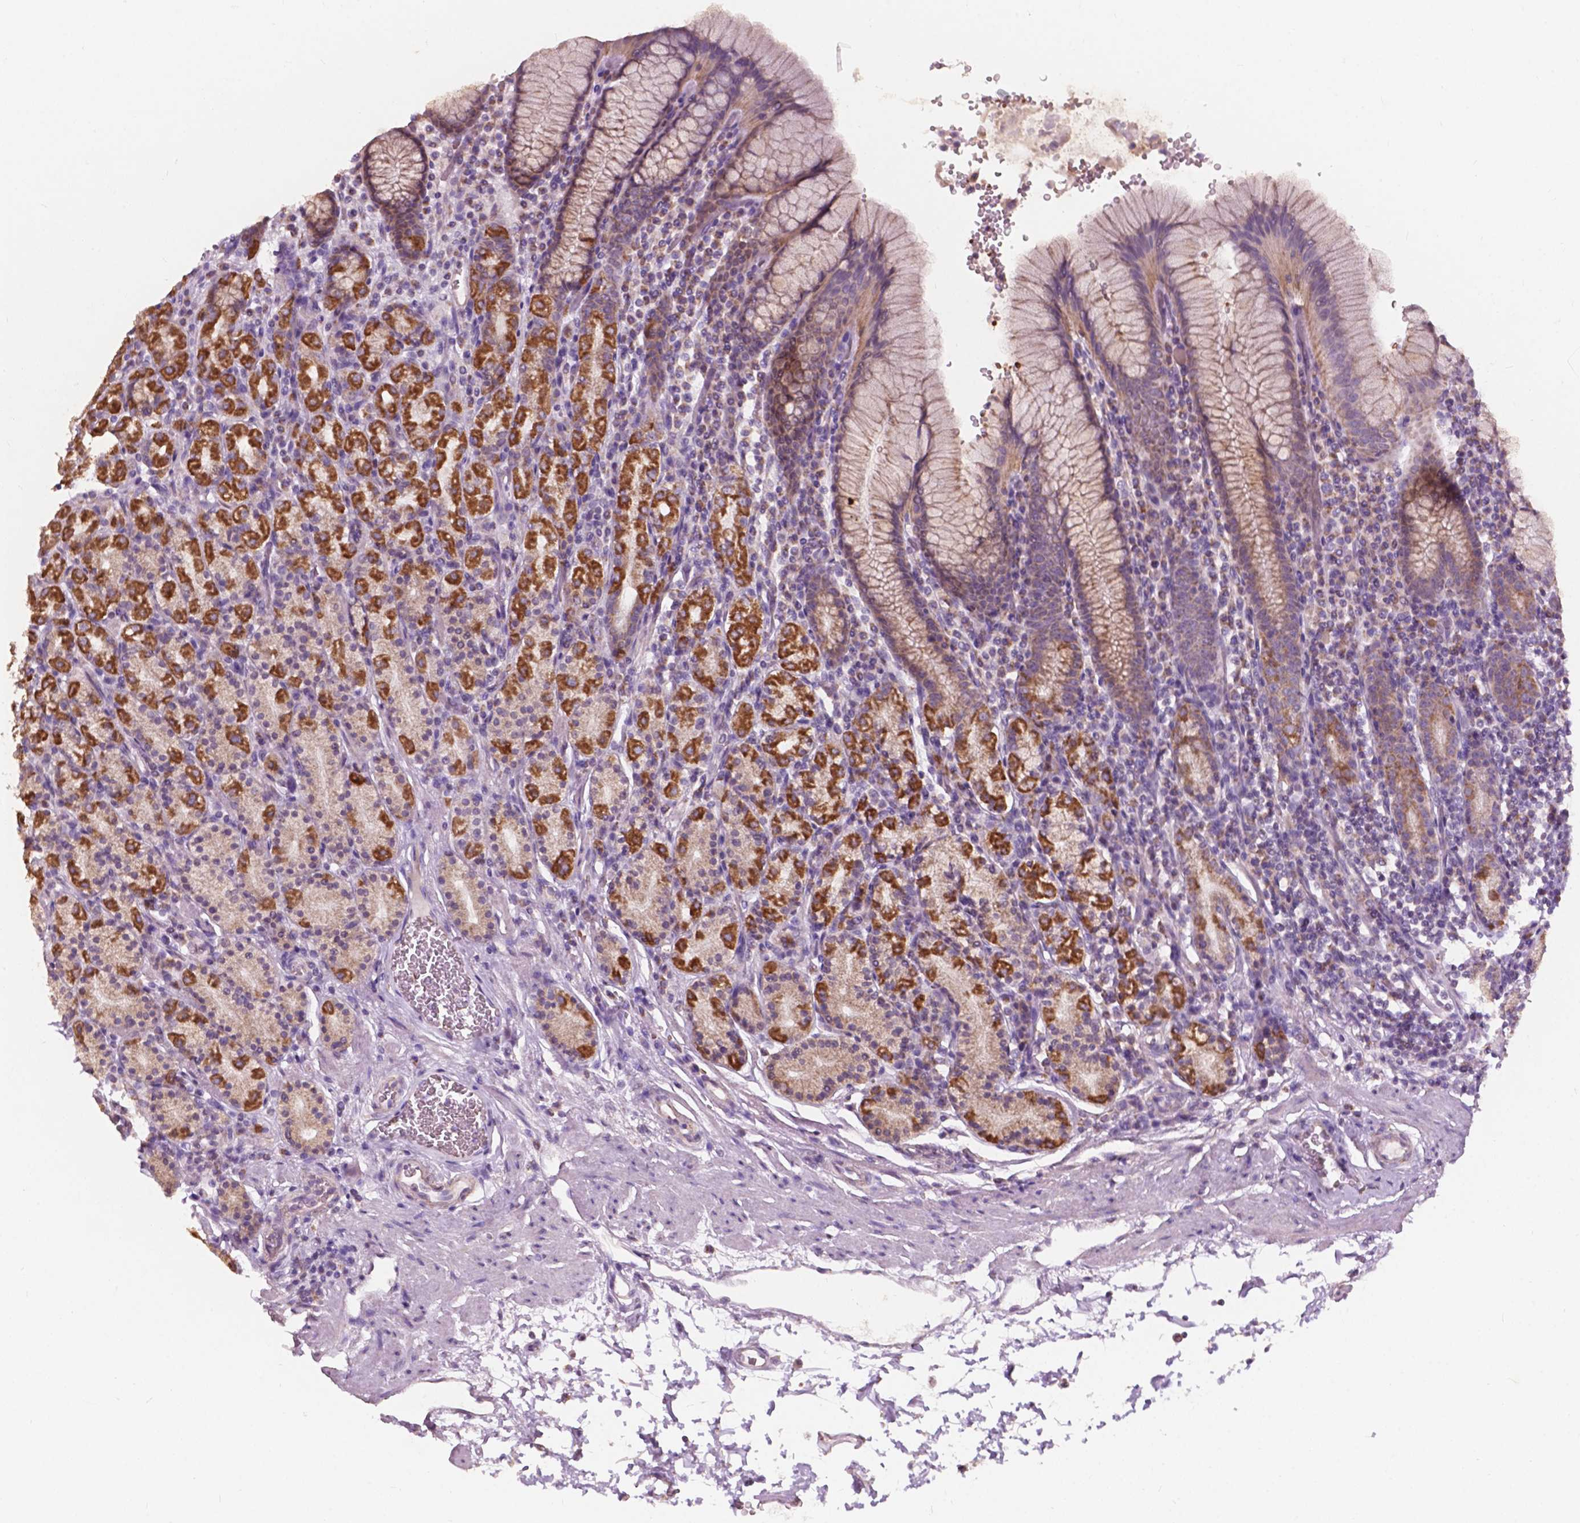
{"staining": {"intensity": "moderate", "quantity": "25%-75%", "location": "cytoplasmic/membranous"}, "tissue": "stomach", "cell_type": "Glandular cells", "image_type": "normal", "snomed": [{"axis": "morphology", "description": "Normal tissue, NOS"}, {"axis": "topography", "description": "Stomach, upper"}, {"axis": "topography", "description": "Stomach"}], "caption": "Benign stomach shows moderate cytoplasmic/membranous positivity in approximately 25%-75% of glandular cells.", "gene": "NDUFS1", "patient": {"sex": "male", "age": 62}}